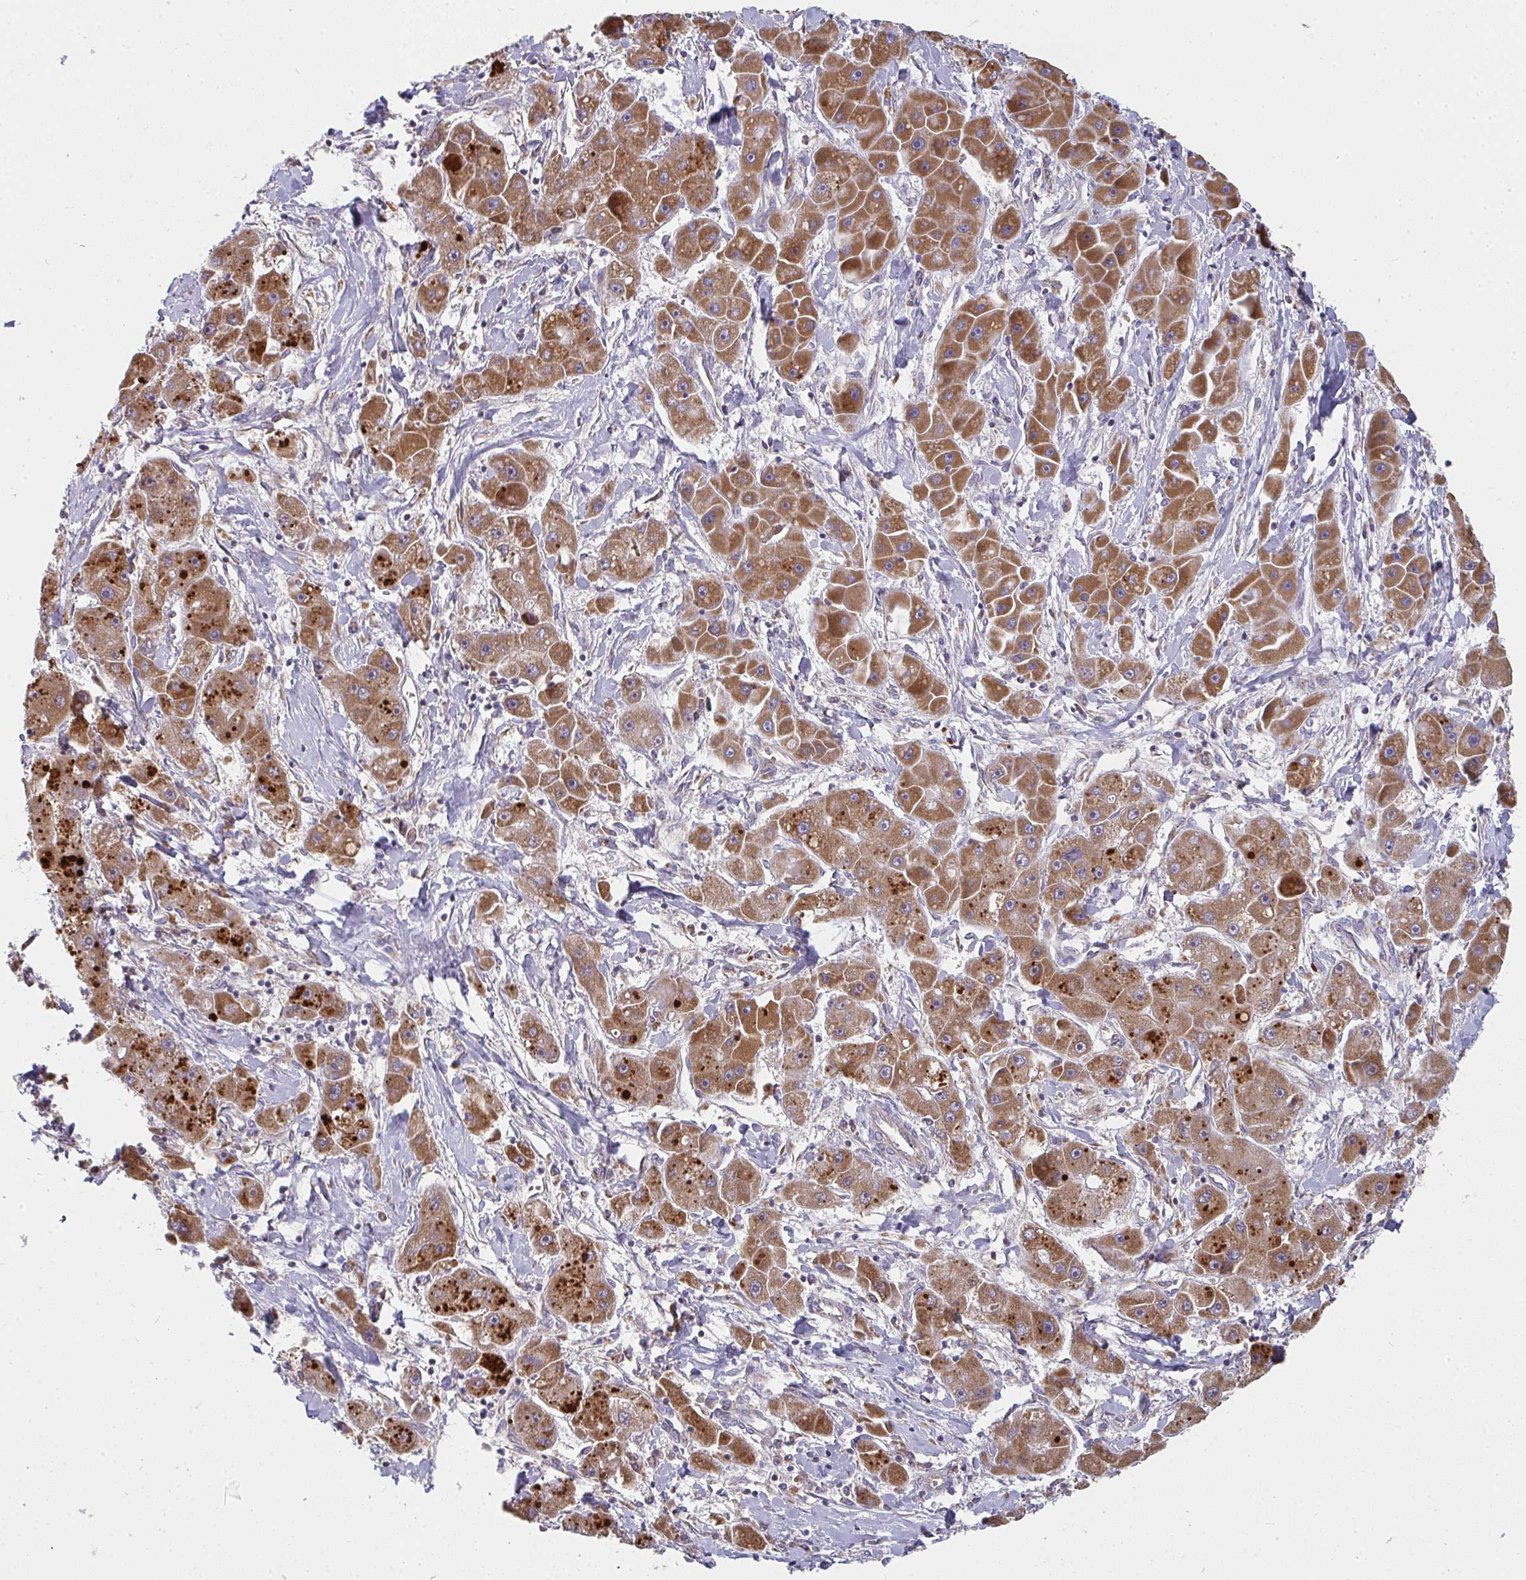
{"staining": {"intensity": "strong", "quantity": ">75%", "location": "cytoplasmic/membranous"}, "tissue": "liver cancer", "cell_type": "Tumor cells", "image_type": "cancer", "snomed": [{"axis": "morphology", "description": "Carcinoma, Hepatocellular, NOS"}, {"axis": "topography", "description": "Liver"}], "caption": "The photomicrograph reveals immunohistochemical staining of hepatocellular carcinoma (liver). There is strong cytoplasmic/membranous positivity is present in about >75% of tumor cells. (Stains: DAB (3,3'-diaminobenzidine) in brown, nuclei in blue, Microscopy: brightfield microscopy at high magnification).", "gene": "FAHD1", "patient": {"sex": "male", "age": 24}}